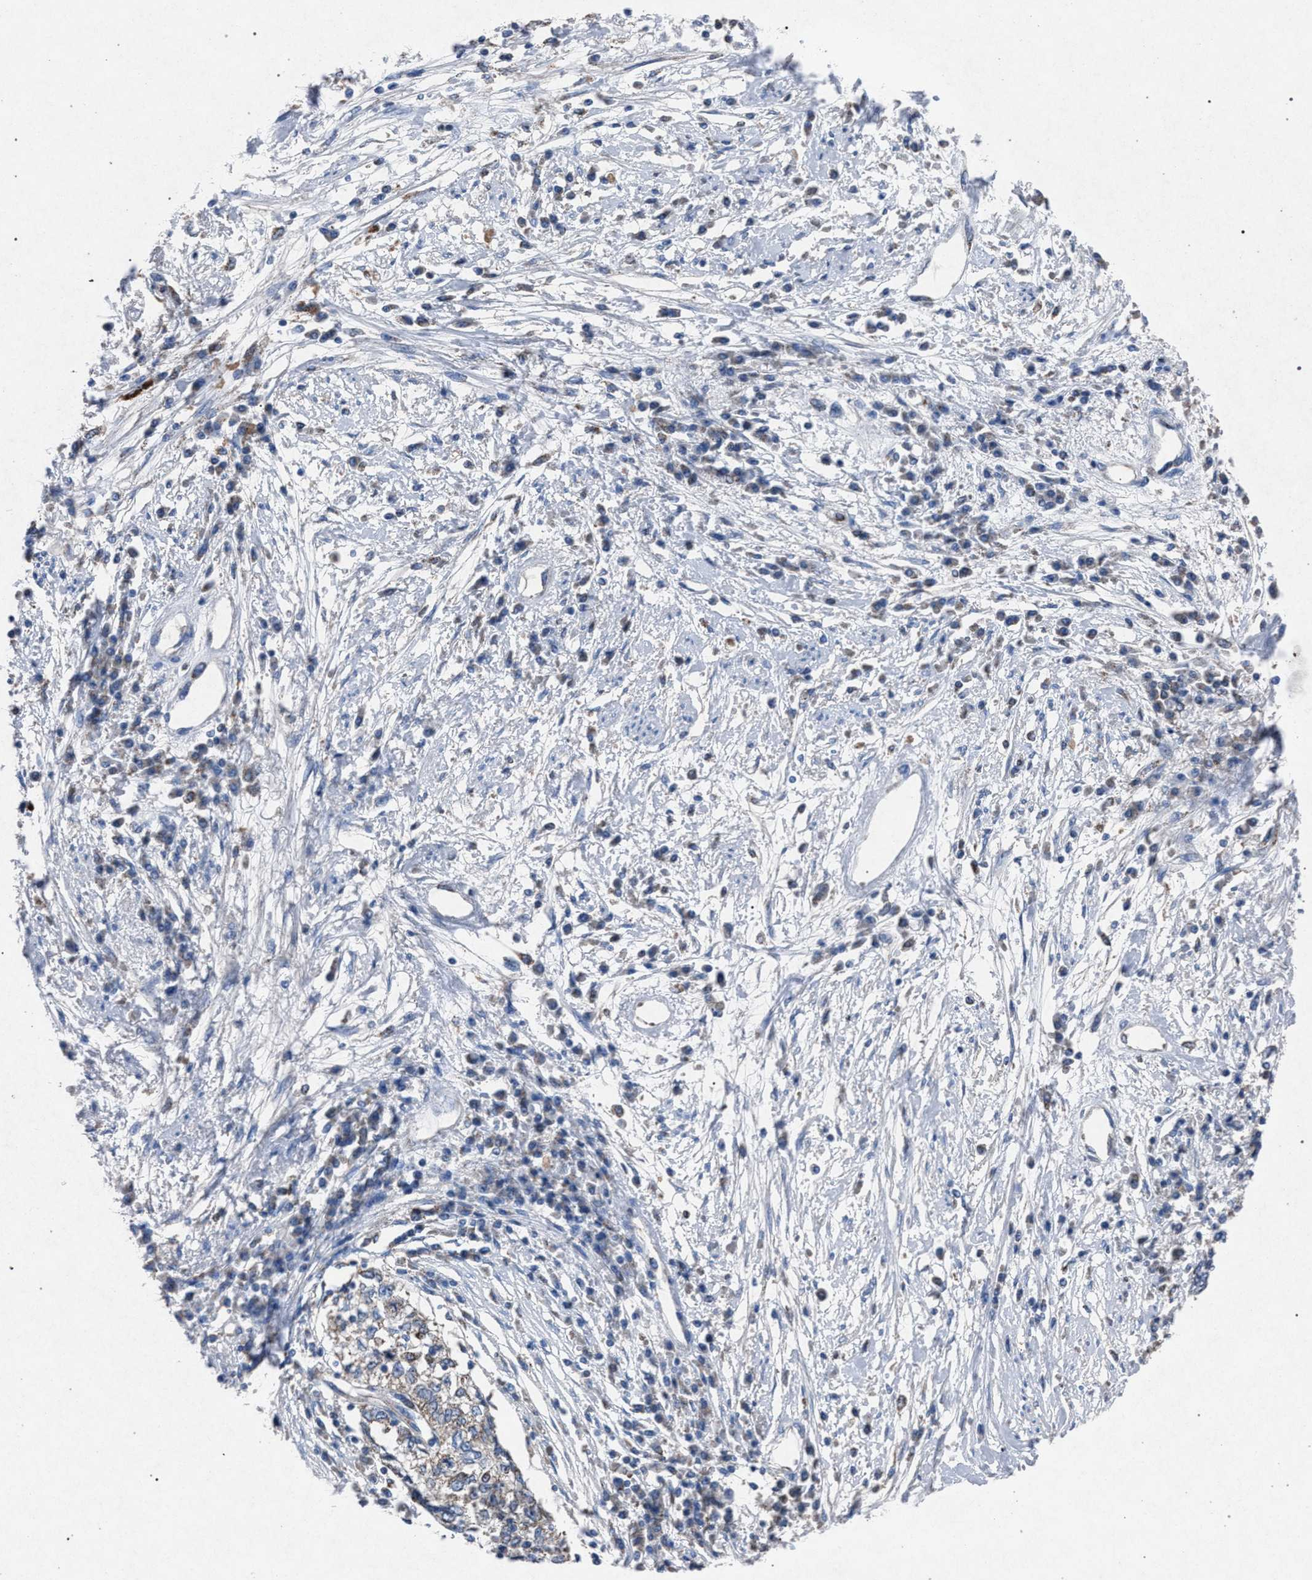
{"staining": {"intensity": "weak", "quantity": "<25%", "location": "cytoplasmic/membranous"}, "tissue": "cervical cancer", "cell_type": "Tumor cells", "image_type": "cancer", "snomed": [{"axis": "morphology", "description": "Squamous cell carcinoma, NOS"}, {"axis": "topography", "description": "Cervix"}], "caption": "There is no significant positivity in tumor cells of cervical cancer. The staining was performed using DAB (3,3'-diaminobenzidine) to visualize the protein expression in brown, while the nuclei were stained in blue with hematoxylin (Magnification: 20x).", "gene": "HSD17B4", "patient": {"sex": "female", "age": 57}}